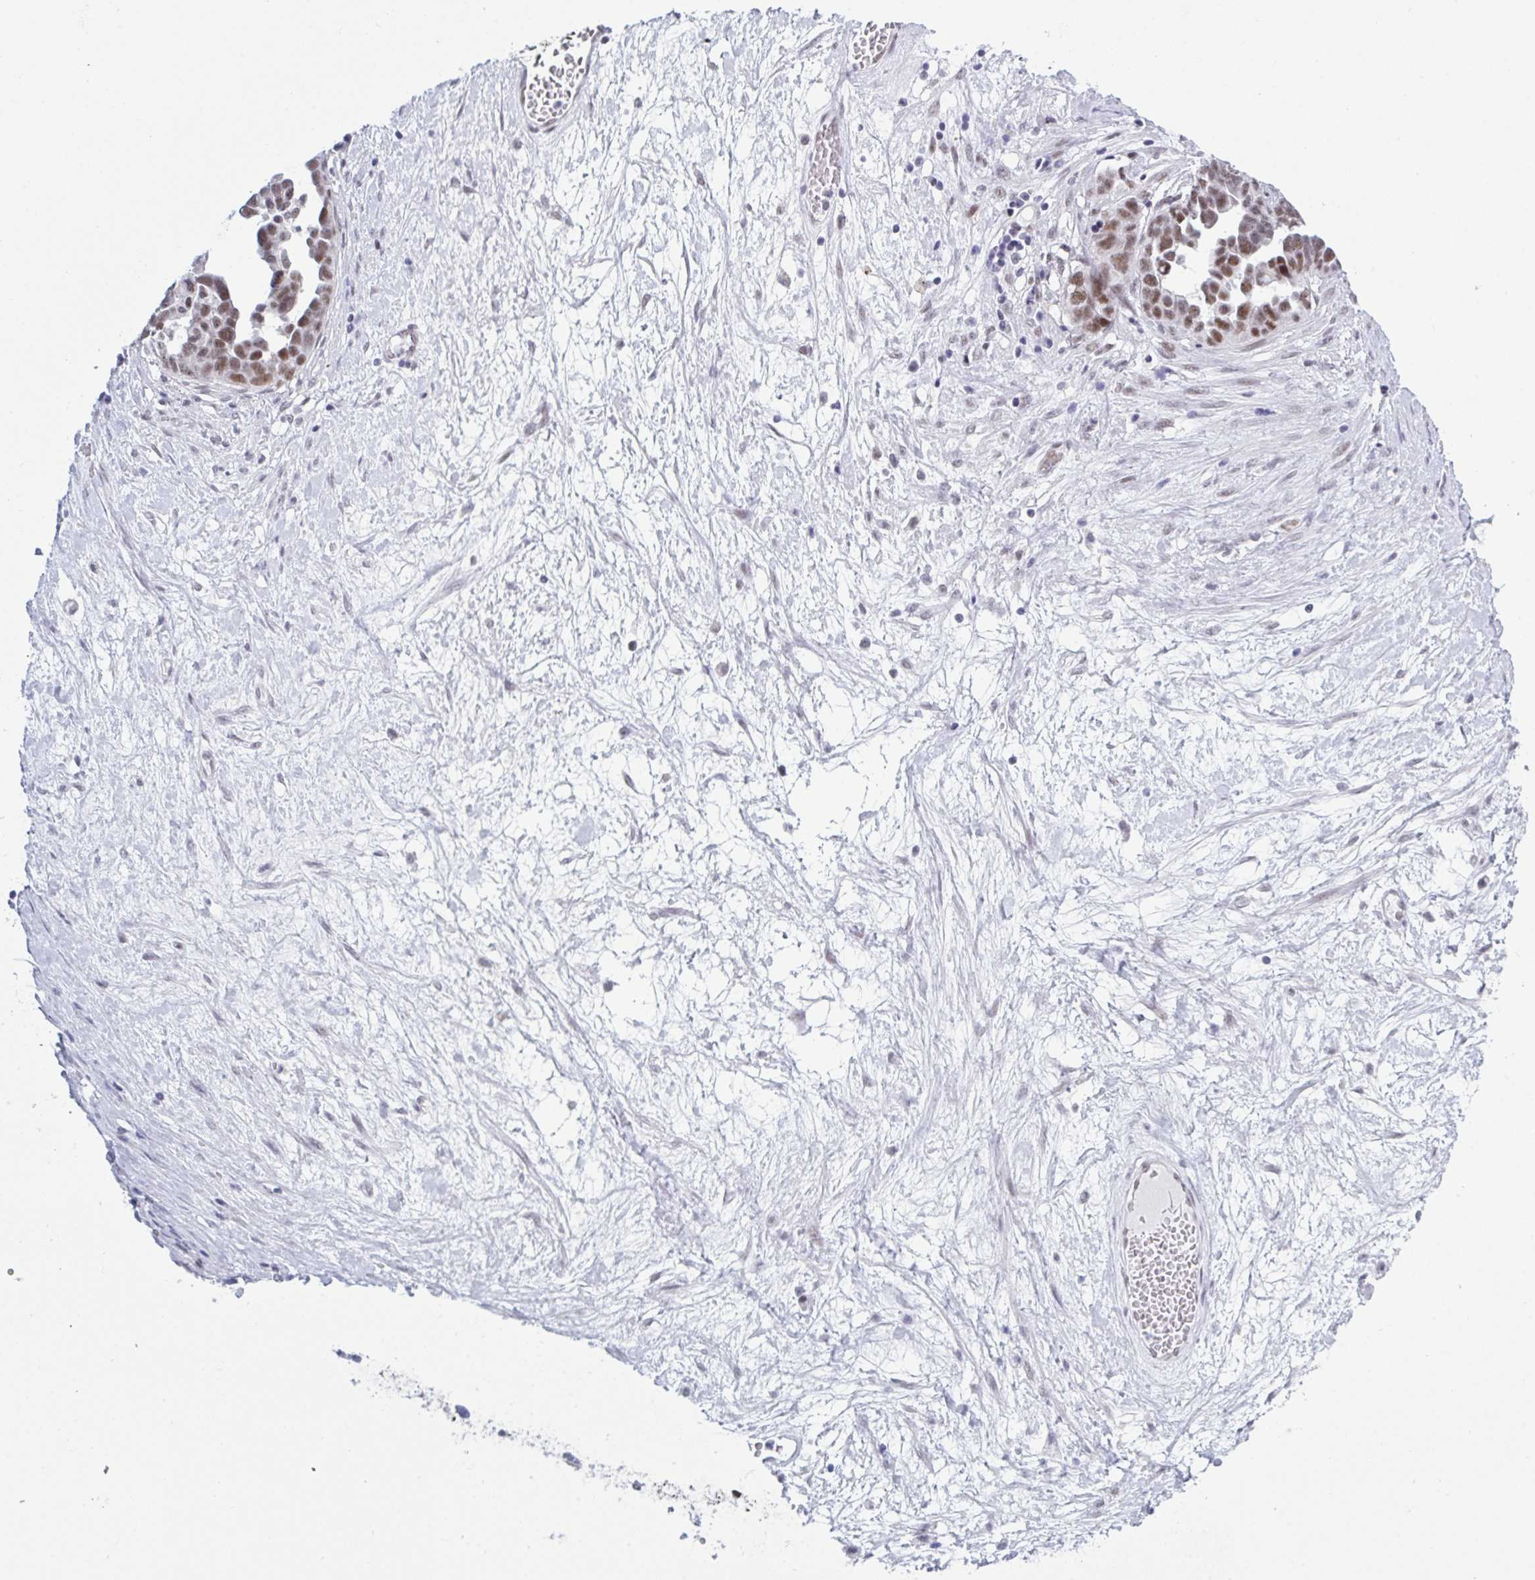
{"staining": {"intensity": "moderate", "quantity": "25%-75%", "location": "nuclear"}, "tissue": "ovarian cancer", "cell_type": "Tumor cells", "image_type": "cancer", "snomed": [{"axis": "morphology", "description": "Cystadenocarcinoma, serous, NOS"}, {"axis": "topography", "description": "Ovary"}], "caption": "The photomicrograph exhibits a brown stain indicating the presence of a protein in the nuclear of tumor cells in serous cystadenocarcinoma (ovarian).", "gene": "PPP1R10", "patient": {"sex": "female", "age": 54}}